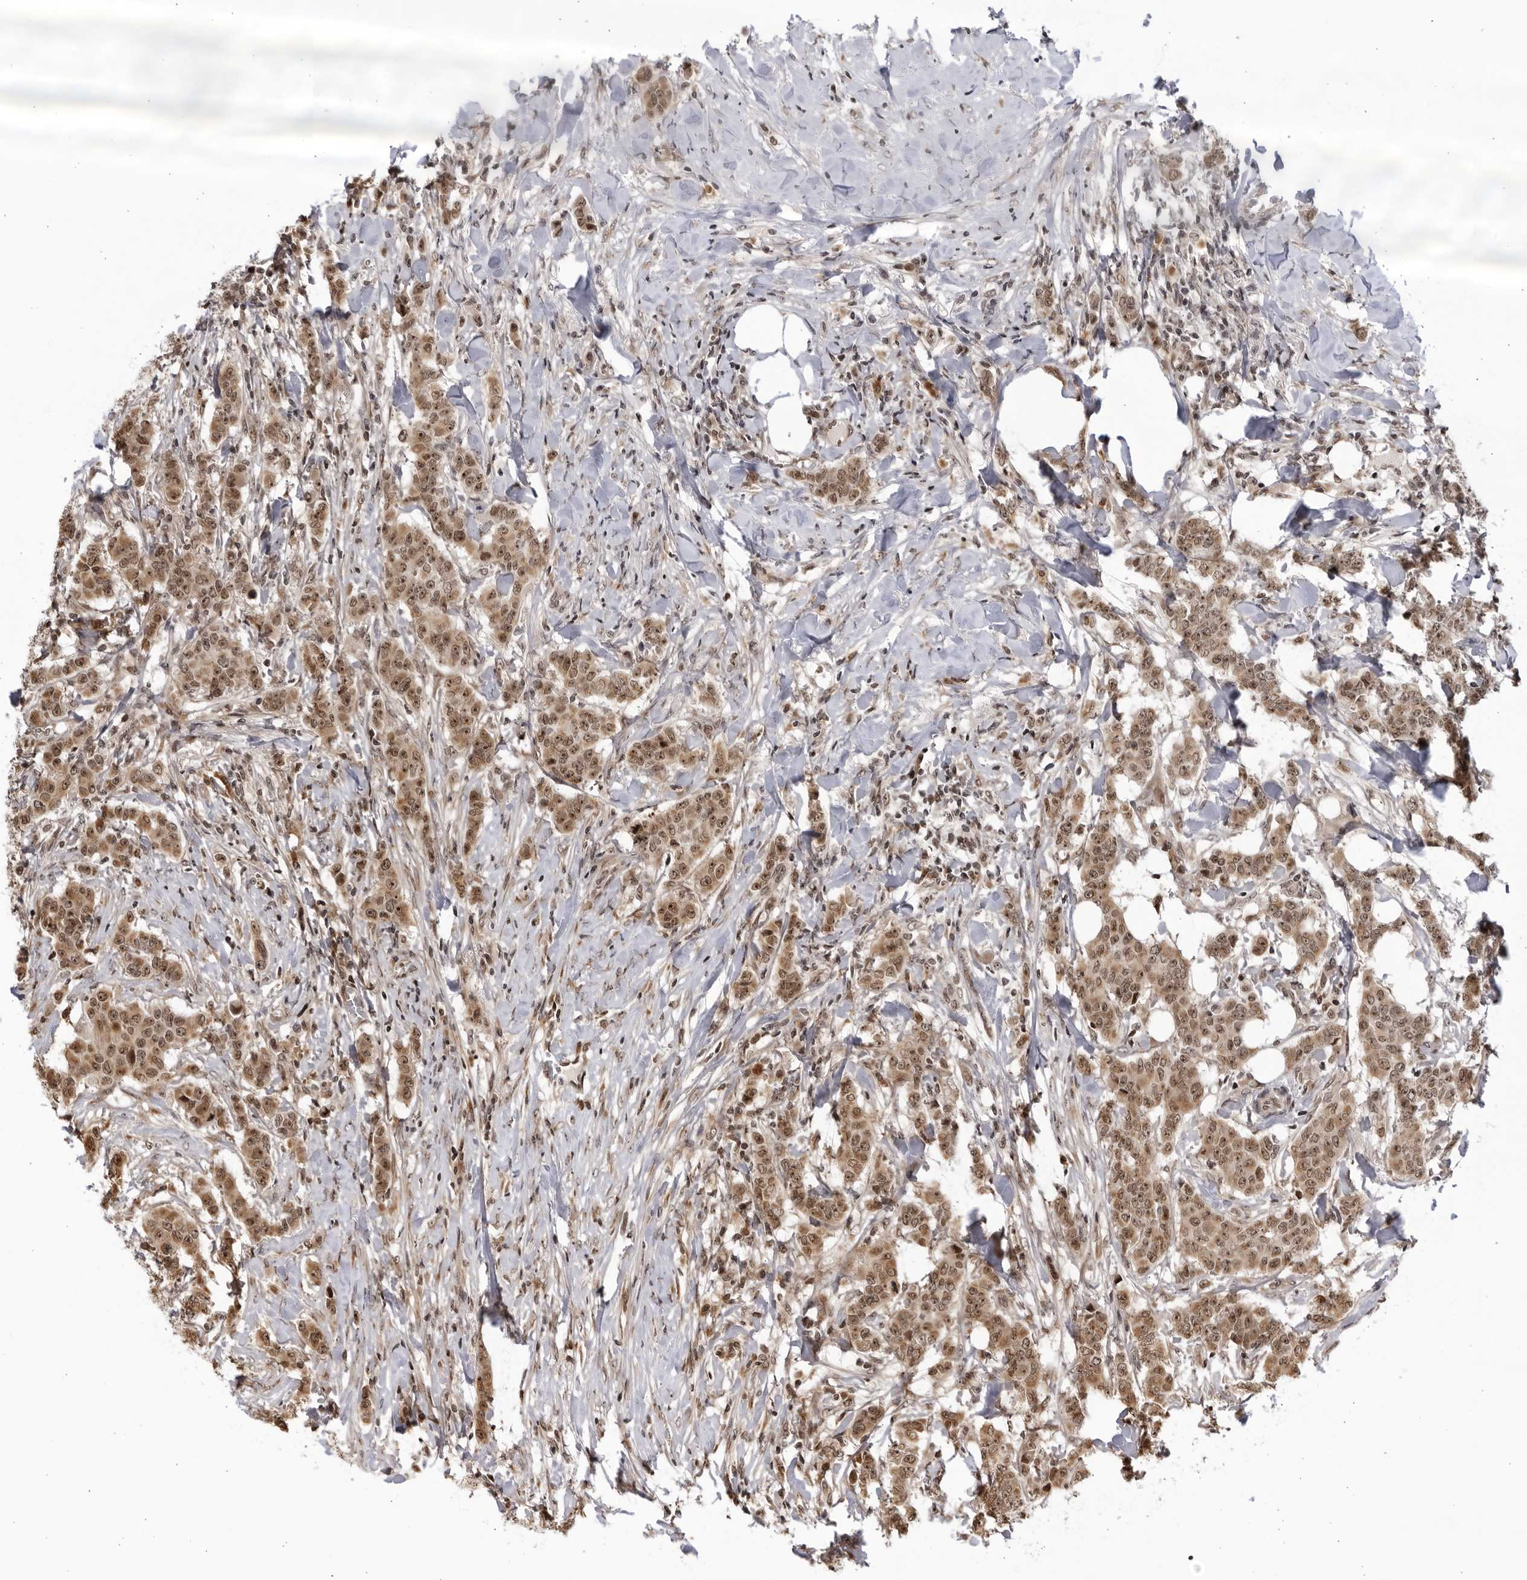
{"staining": {"intensity": "moderate", "quantity": ">75%", "location": "cytoplasmic/membranous,nuclear"}, "tissue": "breast cancer", "cell_type": "Tumor cells", "image_type": "cancer", "snomed": [{"axis": "morphology", "description": "Duct carcinoma"}, {"axis": "topography", "description": "Breast"}], "caption": "A micrograph of human breast invasive ductal carcinoma stained for a protein shows moderate cytoplasmic/membranous and nuclear brown staining in tumor cells.", "gene": "RASGEF1C", "patient": {"sex": "female", "age": 40}}